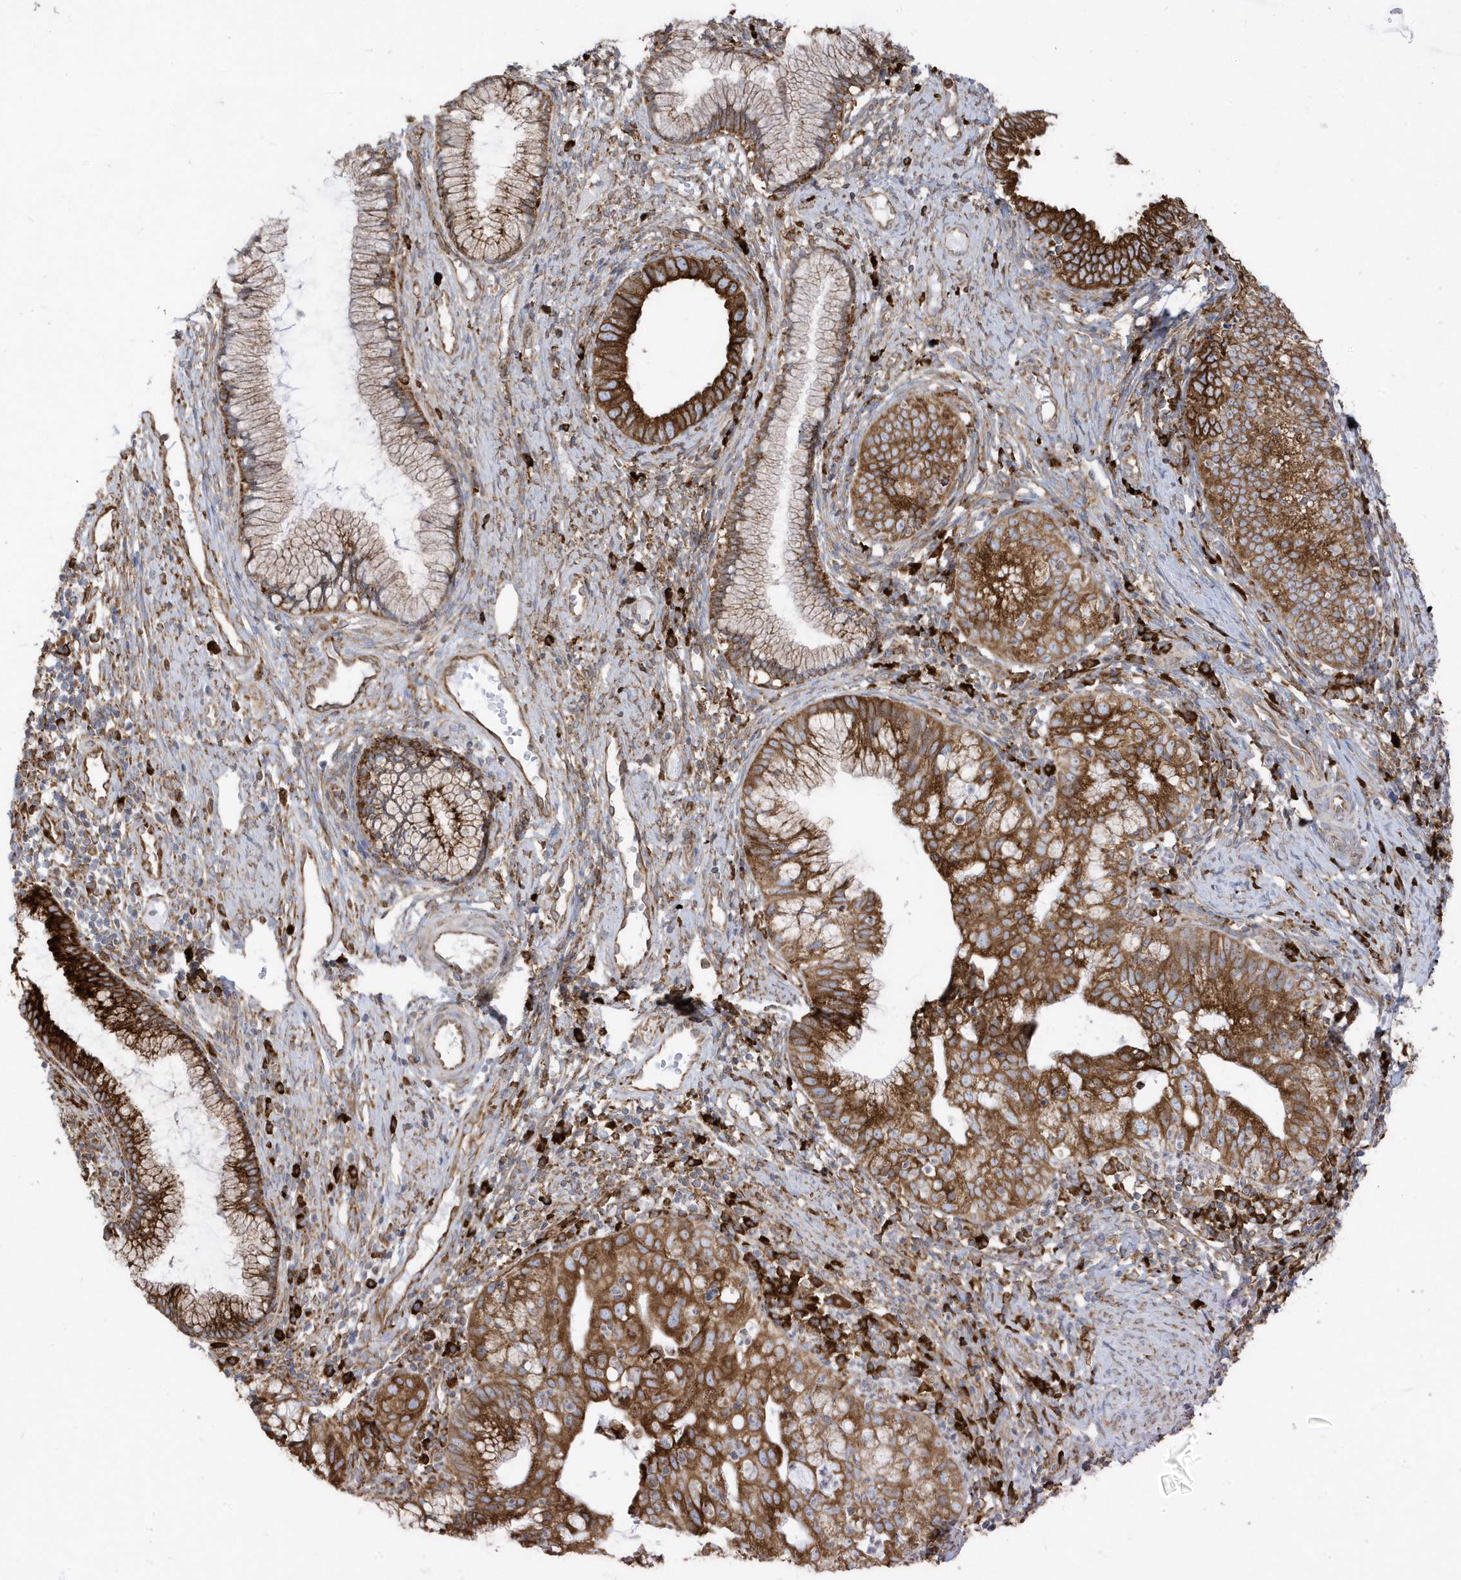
{"staining": {"intensity": "strong", "quantity": ">75%", "location": "cytoplasmic/membranous"}, "tissue": "cervical cancer", "cell_type": "Tumor cells", "image_type": "cancer", "snomed": [{"axis": "morphology", "description": "Adenocarcinoma, NOS"}, {"axis": "topography", "description": "Cervix"}], "caption": "Protein expression analysis of human cervical adenocarcinoma reveals strong cytoplasmic/membranous positivity in about >75% of tumor cells.", "gene": "PDIA6", "patient": {"sex": "female", "age": 36}}